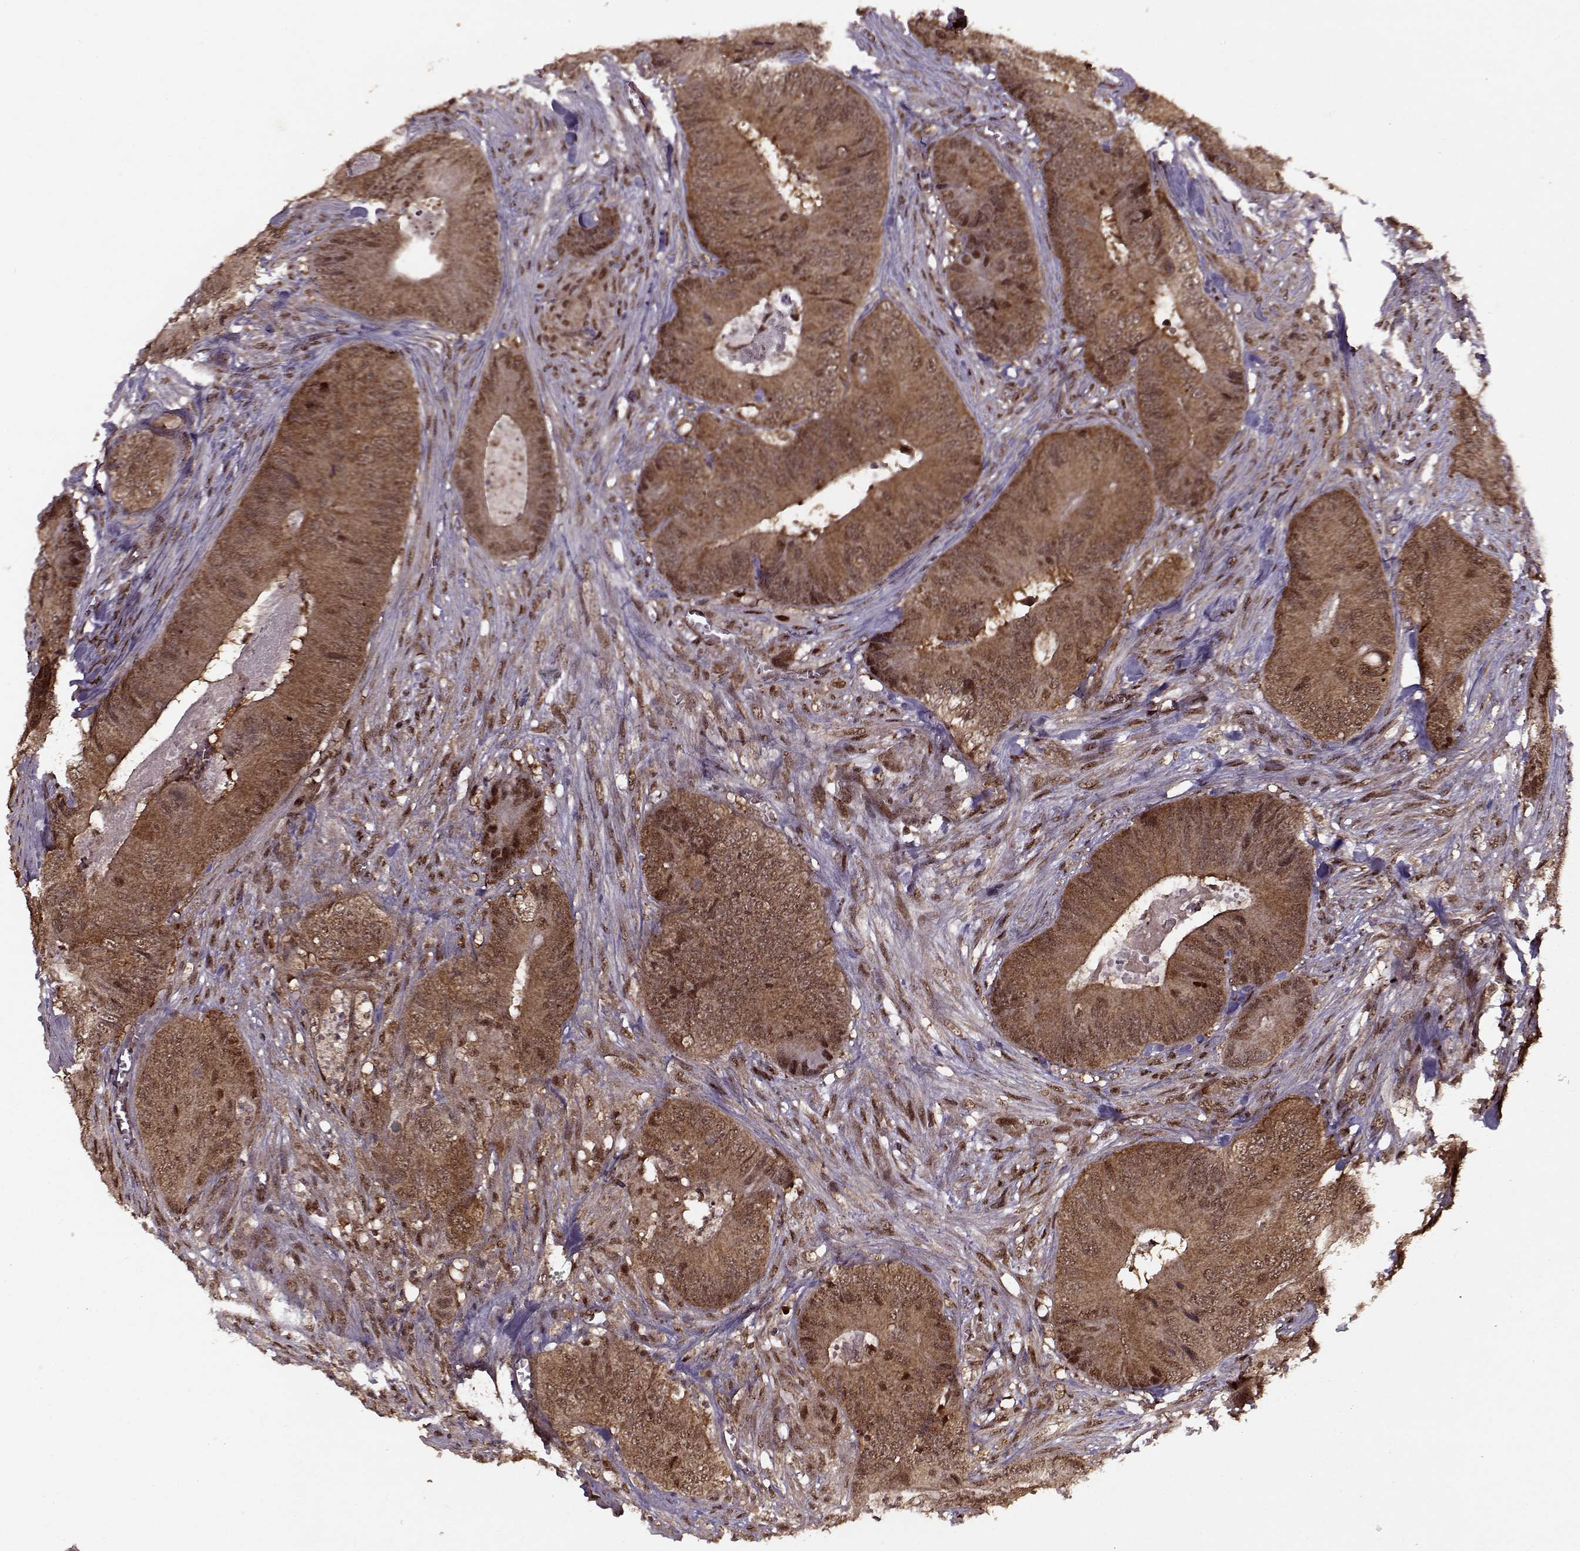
{"staining": {"intensity": "moderate", "quantity": ">75%", "location": "cytoplasmic/membranous,nuclear"}, "tissue": "colorectal cancer", "cell_type": "Tumor cells", "image_type": "cancer", "snomed": [{"axis": "morphology", "description": "Adenocarcinoma, NOS"}, {"axis": "topography", "description": "Colon"}], "caption": "Tumor cells reveal moderate cytoplasmic/membranous and nuclear expression in approximately >75% of cells in colorectal adenocarcinoma.", "gene": "PSMA7", "patient": {"sex": "male", "age": 84}}